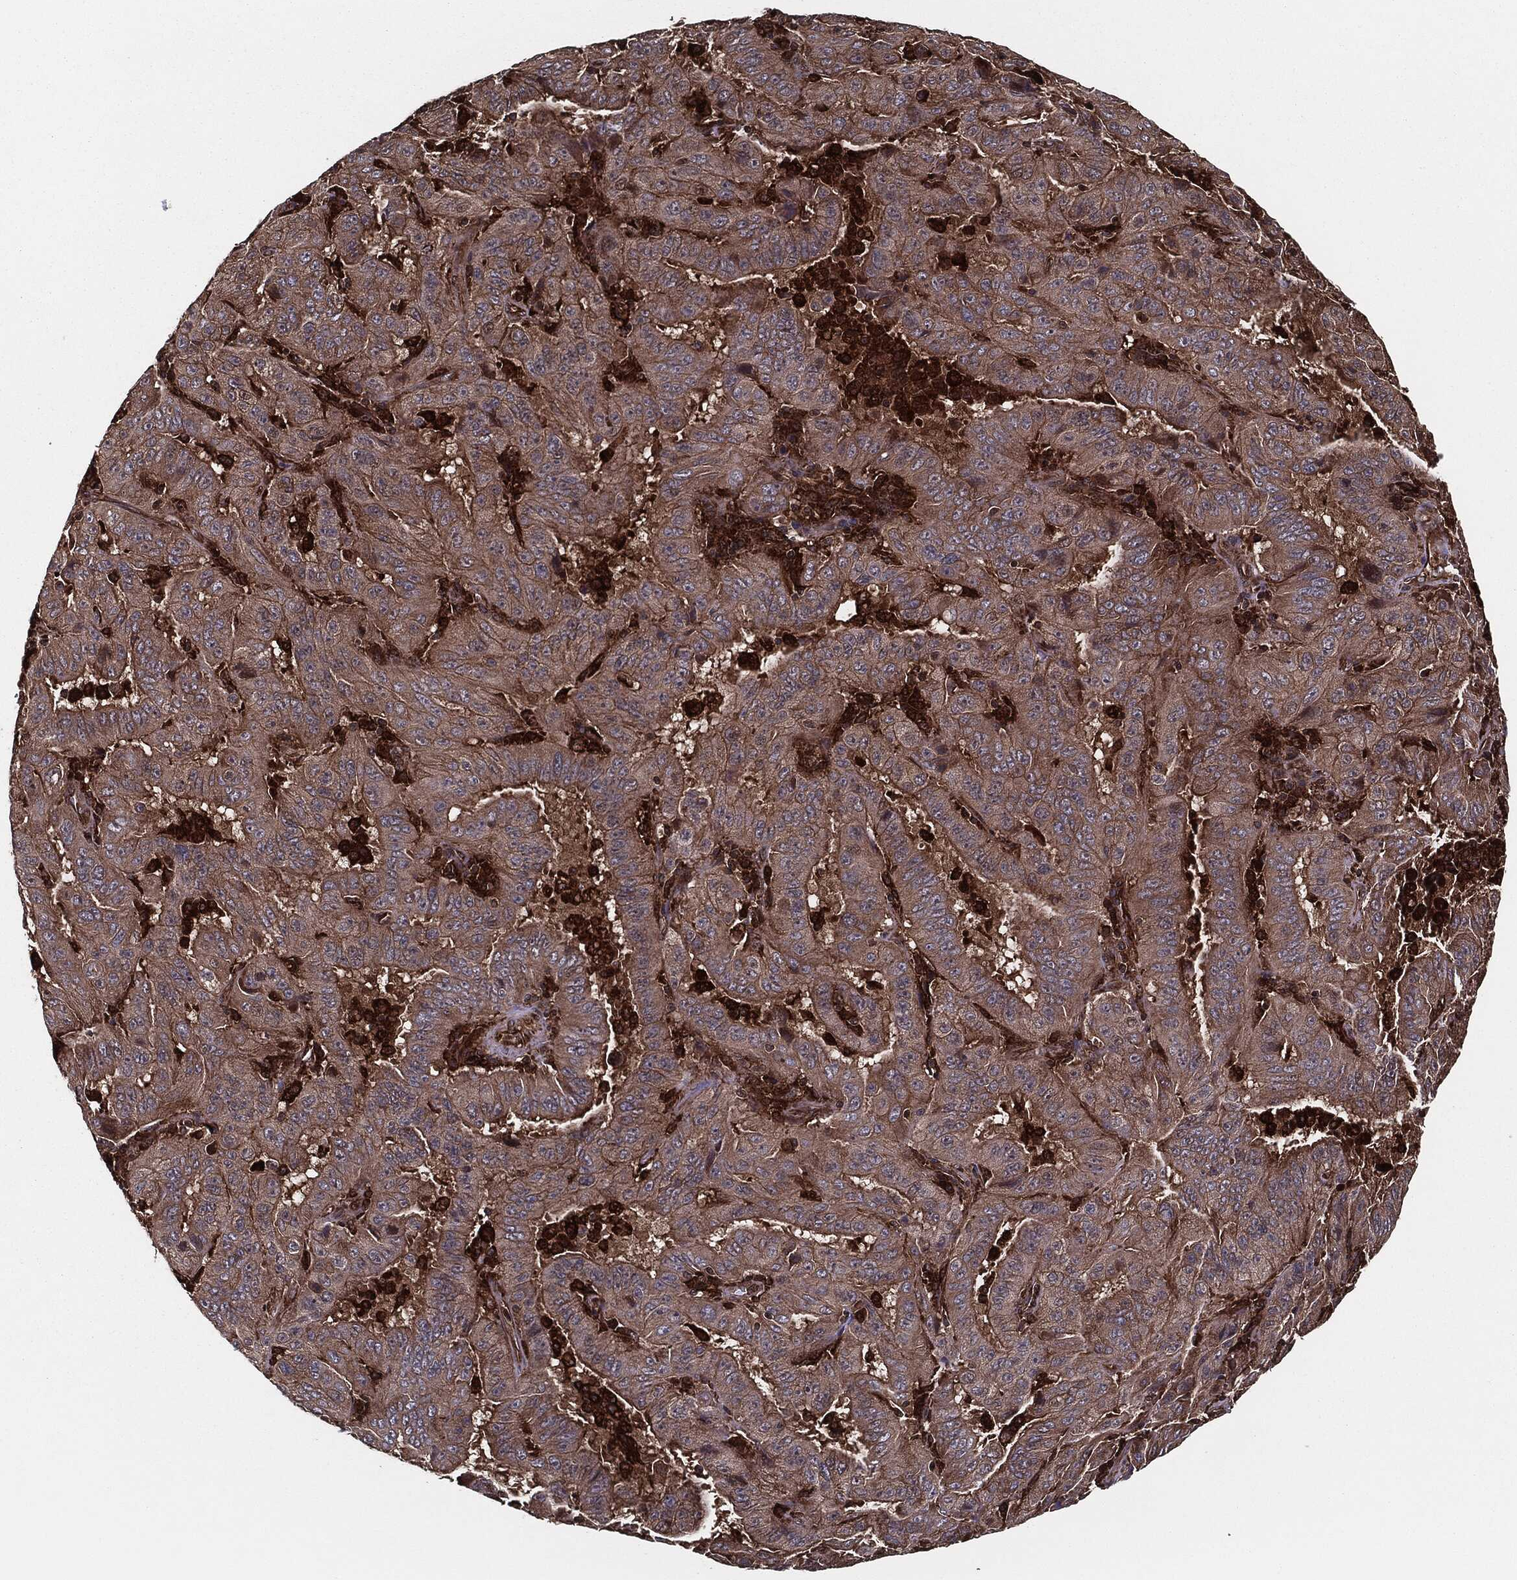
{"staining": {"intensity": "moderate", "quantity": "25%-75%", "location": "cytoplasmic/membranous"}, "tissue": "pancreatic cancer", "cell_type": "Tumor cells", "image_type": "cancer", "snomed": [{"axis": "morphology", "description": "Adenocarcinoma, NOS"}, {"axis": "topography", "description": "Pancreas"}], "caption": "There is medium levels of moderate cytoplasmic/membranous expression in tumor cells of pancreatic cancer (adenocarcinoma), as demonstrated by immunohistochemical staining (brown color).", "gene": "RAP1GDS1", "patient": {"sex": "male", "age": 63}}